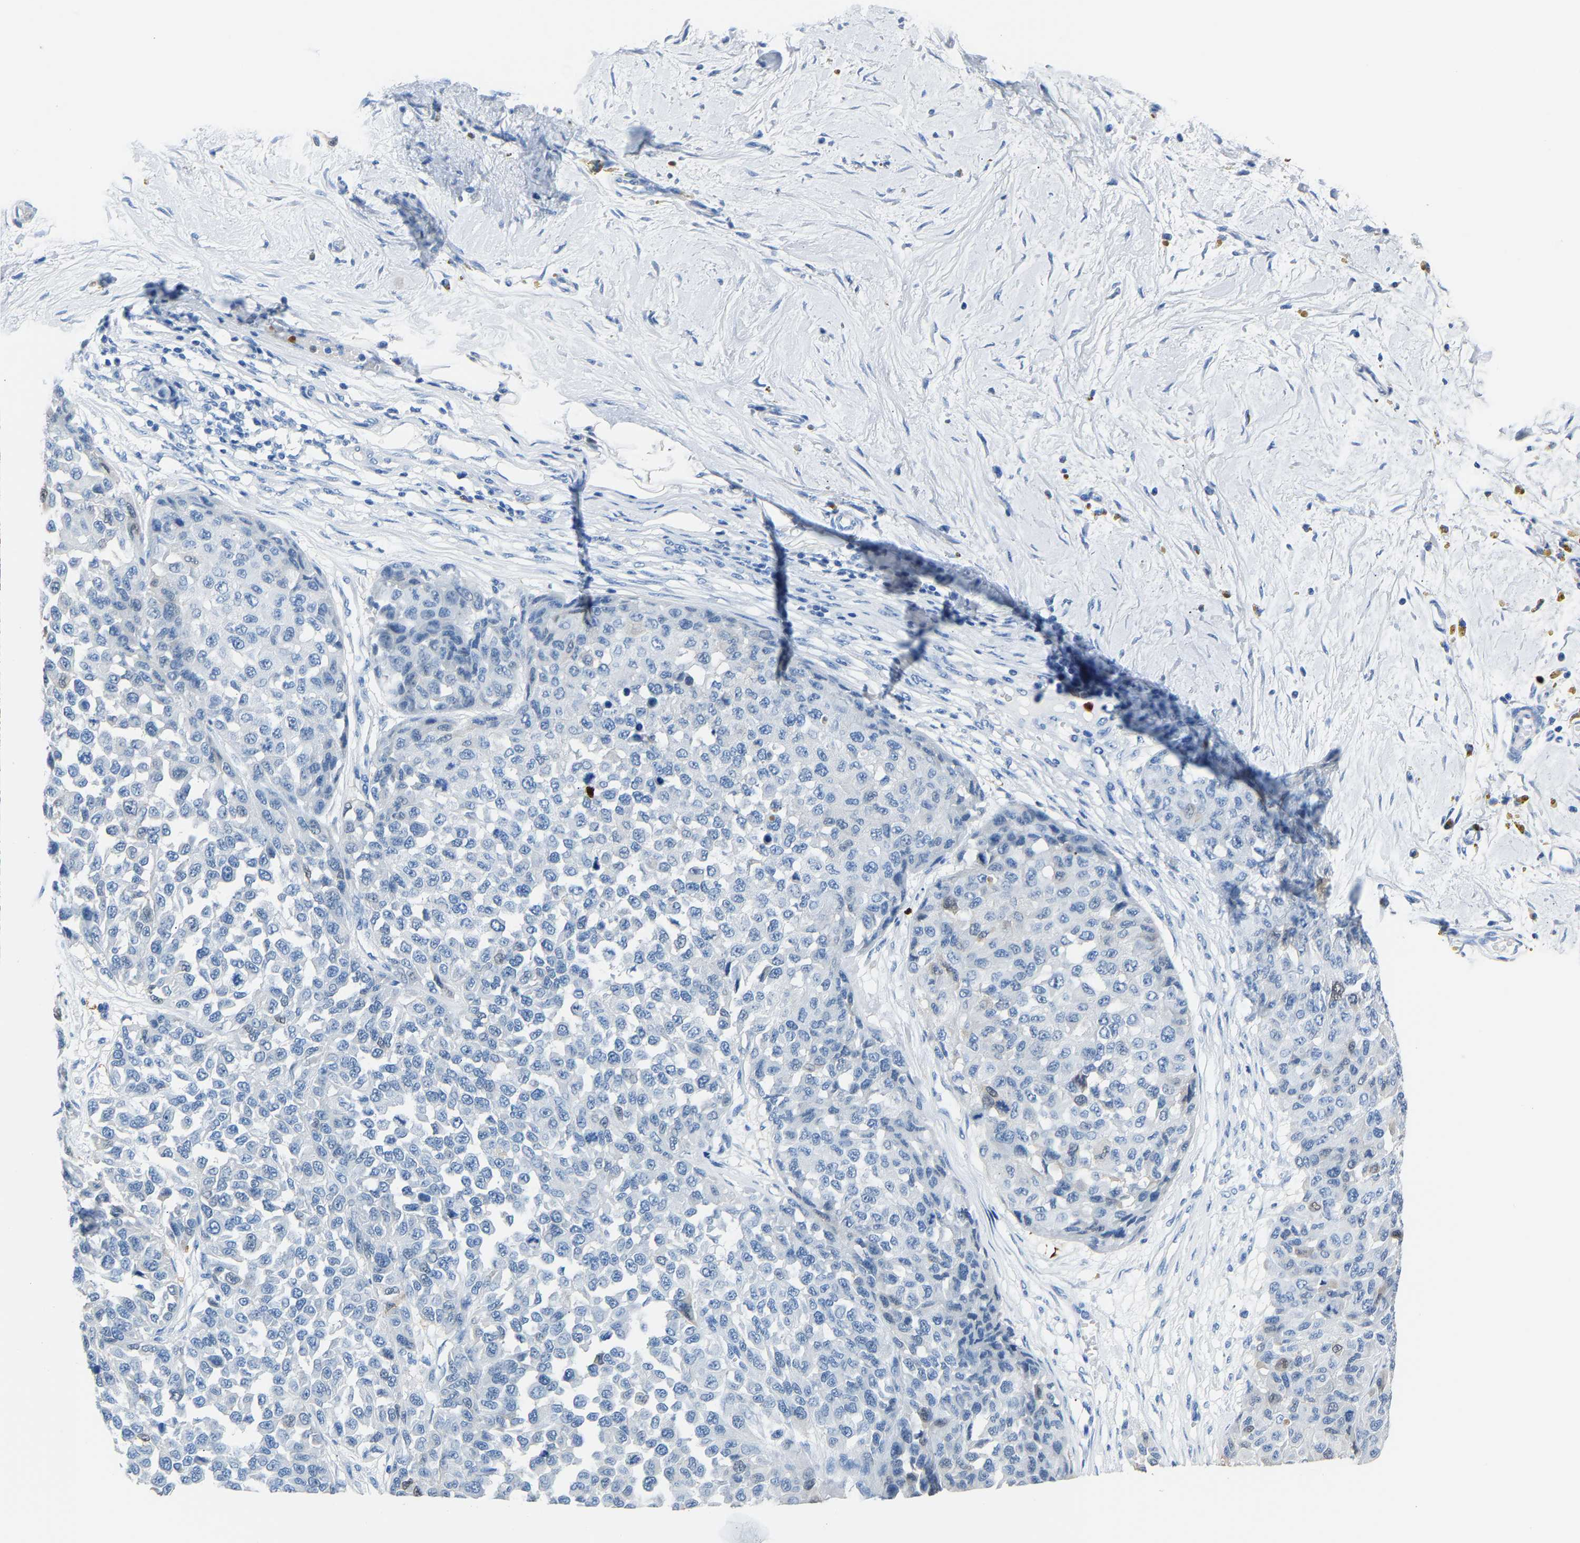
{"staining": {"intensity": "negative", "quantity": "none", "location": "none"}, "tissue": "melanoma", "cell_type": "Tumor cells", "image_type": "cancer", "snomed": [{"axis": "morphology", "description": "Normal tissue, NOS"}, {"axis": "morphology", "description": "Malignant melanoma, NOS"}, {"axis": "topography", "description": "Skin"}], "caption": "Protein analysis of malignant melanoma displays no significant positivity in tumor cells.", "gene": "S100P", "patient": {"sex": "male", "age": 62}}